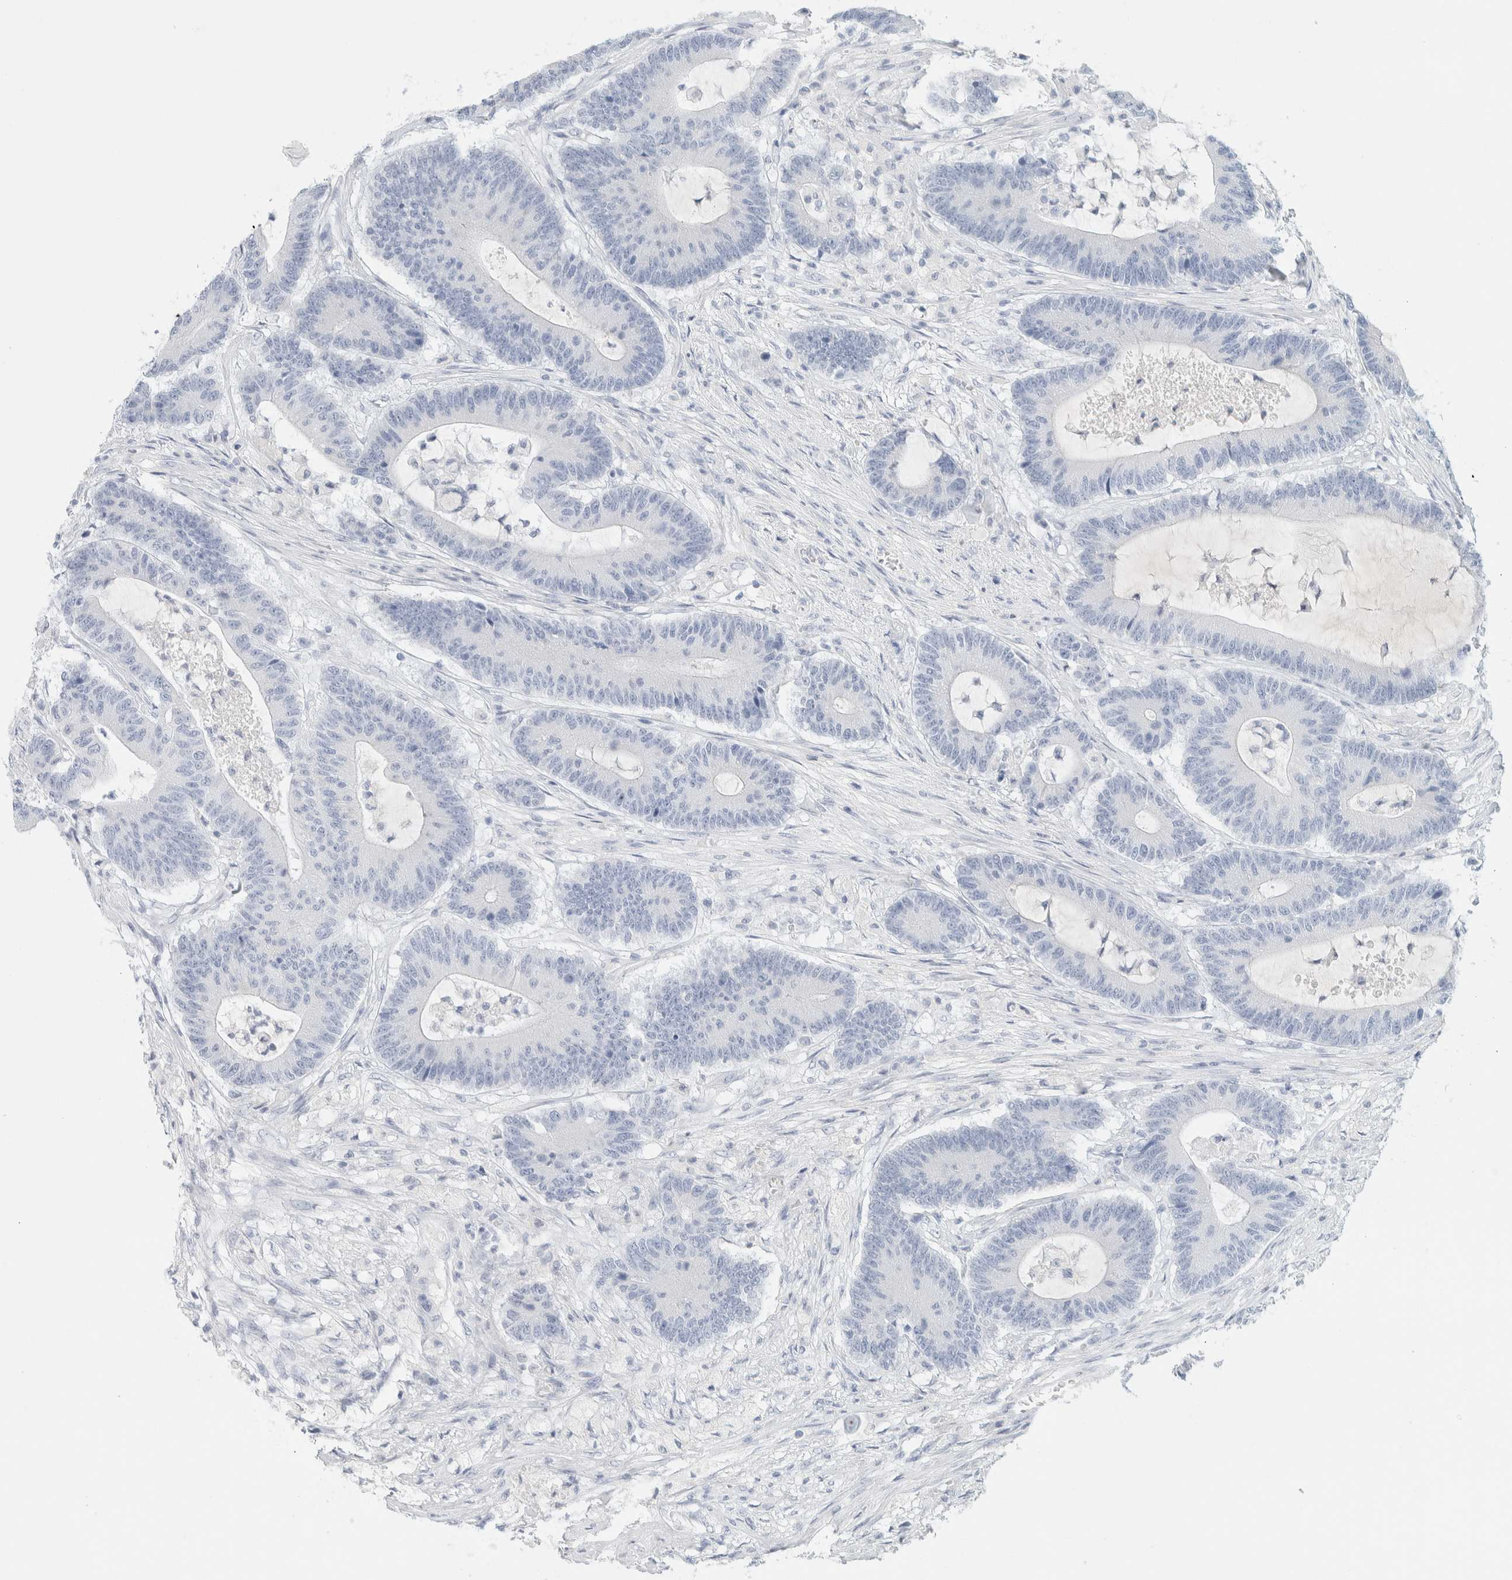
{"staining": {"intensity": "negative", "quantity": "none", "location": "none"}, "tissue": "colorectal cancer", "cell_type": "Tumor cells", "image_type": "cancer", "snomed": [{"axis": "morphology", "description": "Adenocarcinoma, NOS"}, {"axis": "topography", "description": "Colon"}], "caption": "A micrograph of human adenocarcinoma (colorectal) is negative for staining in tumor cells.", "gene": "HEXD", "patient": {"sex": "female", "age": 84}}